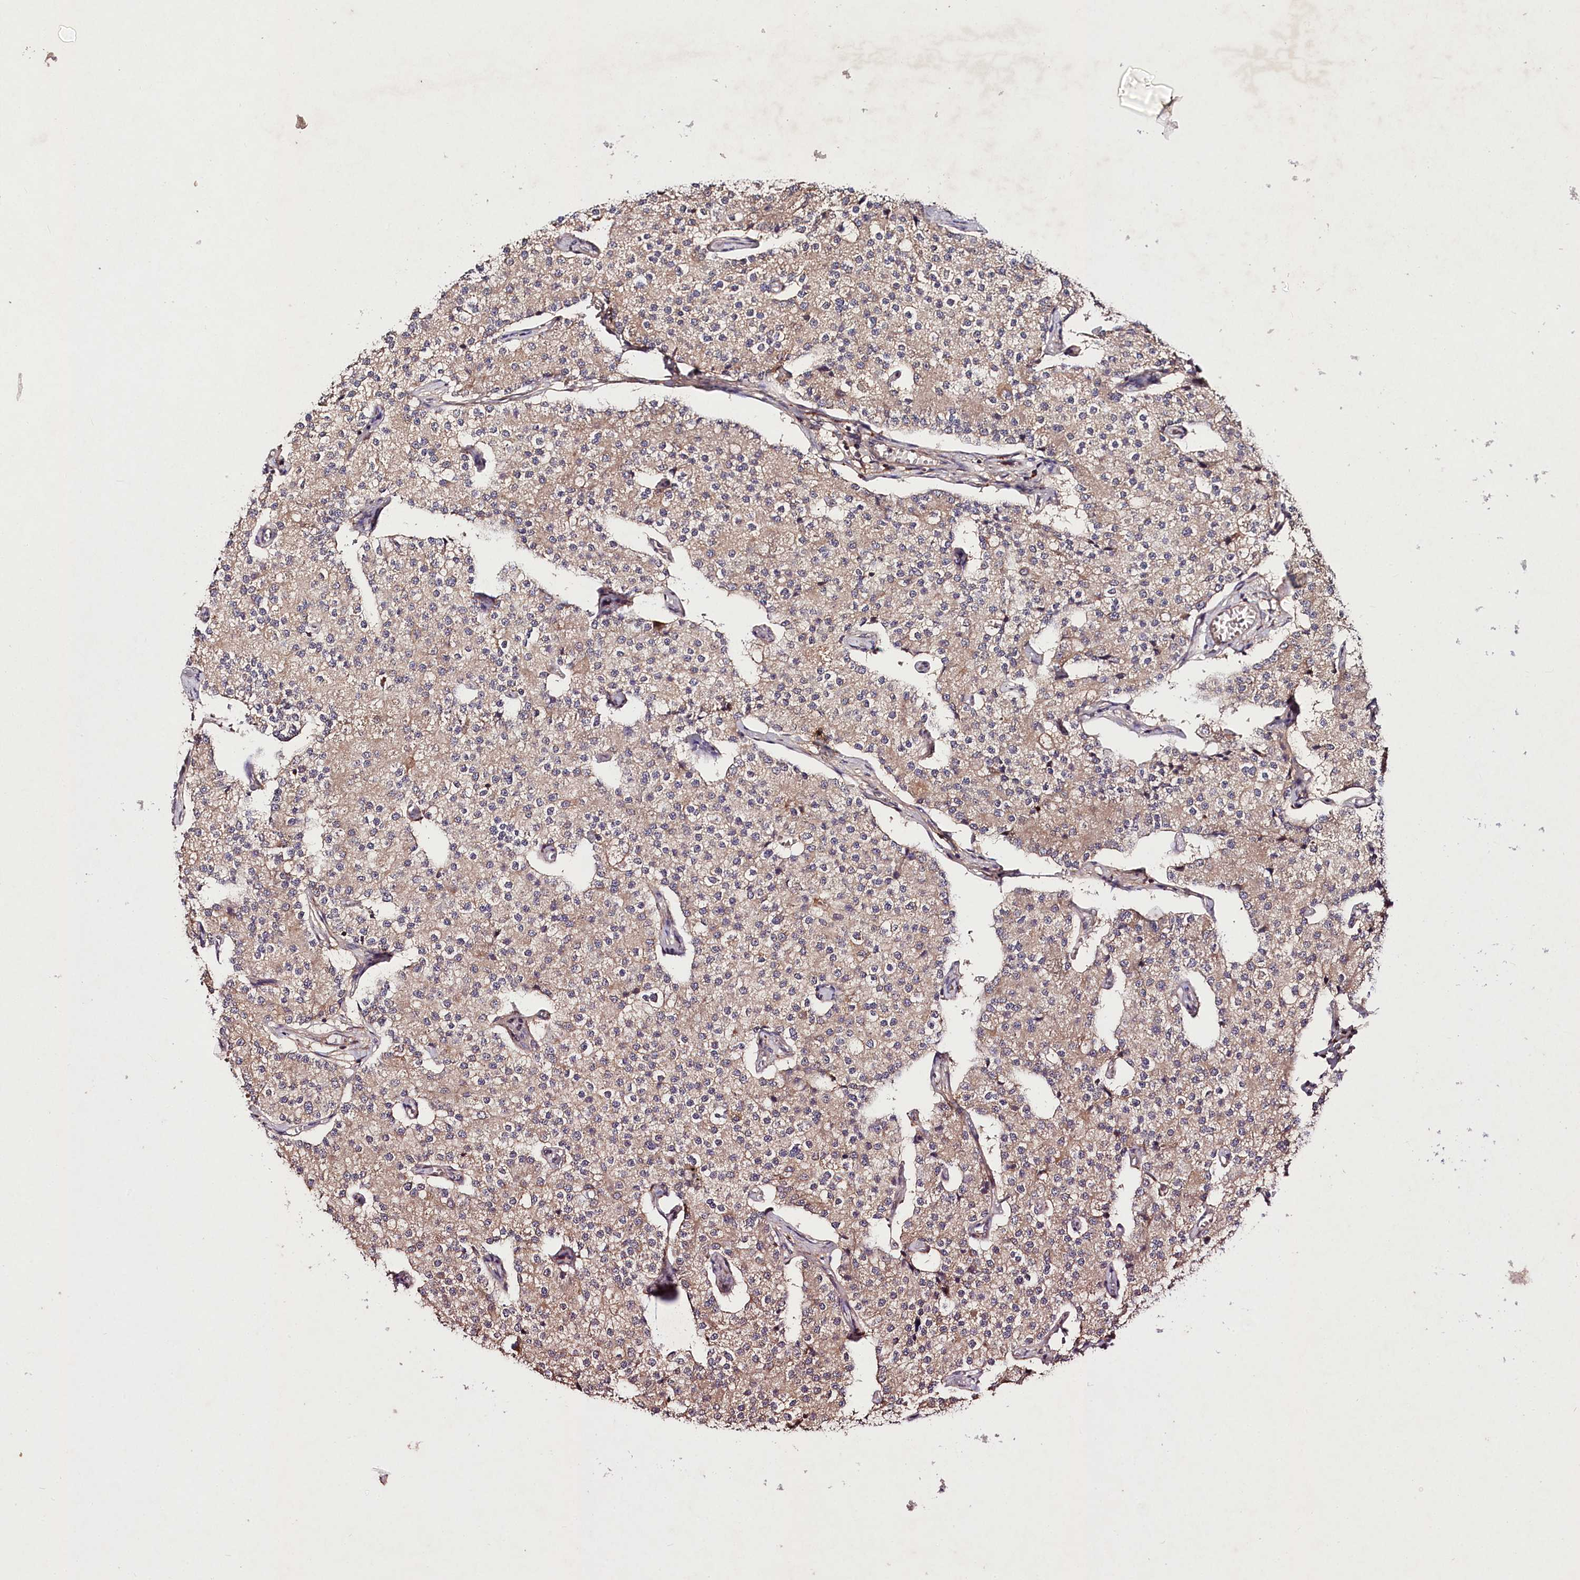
{"staining": {"intensity": "moderate", "quantity": ">75%", "location": "cytoplasmic/membranous"}, "tissue": "carcinoid", "cell_type": "Tumor cells", "image_type": "cancer", "snomed": [{"axis": "morphology", "description": "Carcinoid, malignant, NOS"}, {"axis": "topography", "description": "Colon"}], "caption": "Protein expression analysis of carcinoid demonstrates moderate cytoplasmic/membranous positivity in about >75% of tumor cells. (DAB IHC, brown staining for protein, blue staining for nuclei).", "gene": "TNPO3", "patient": {"sex": "female", "age": 52}}